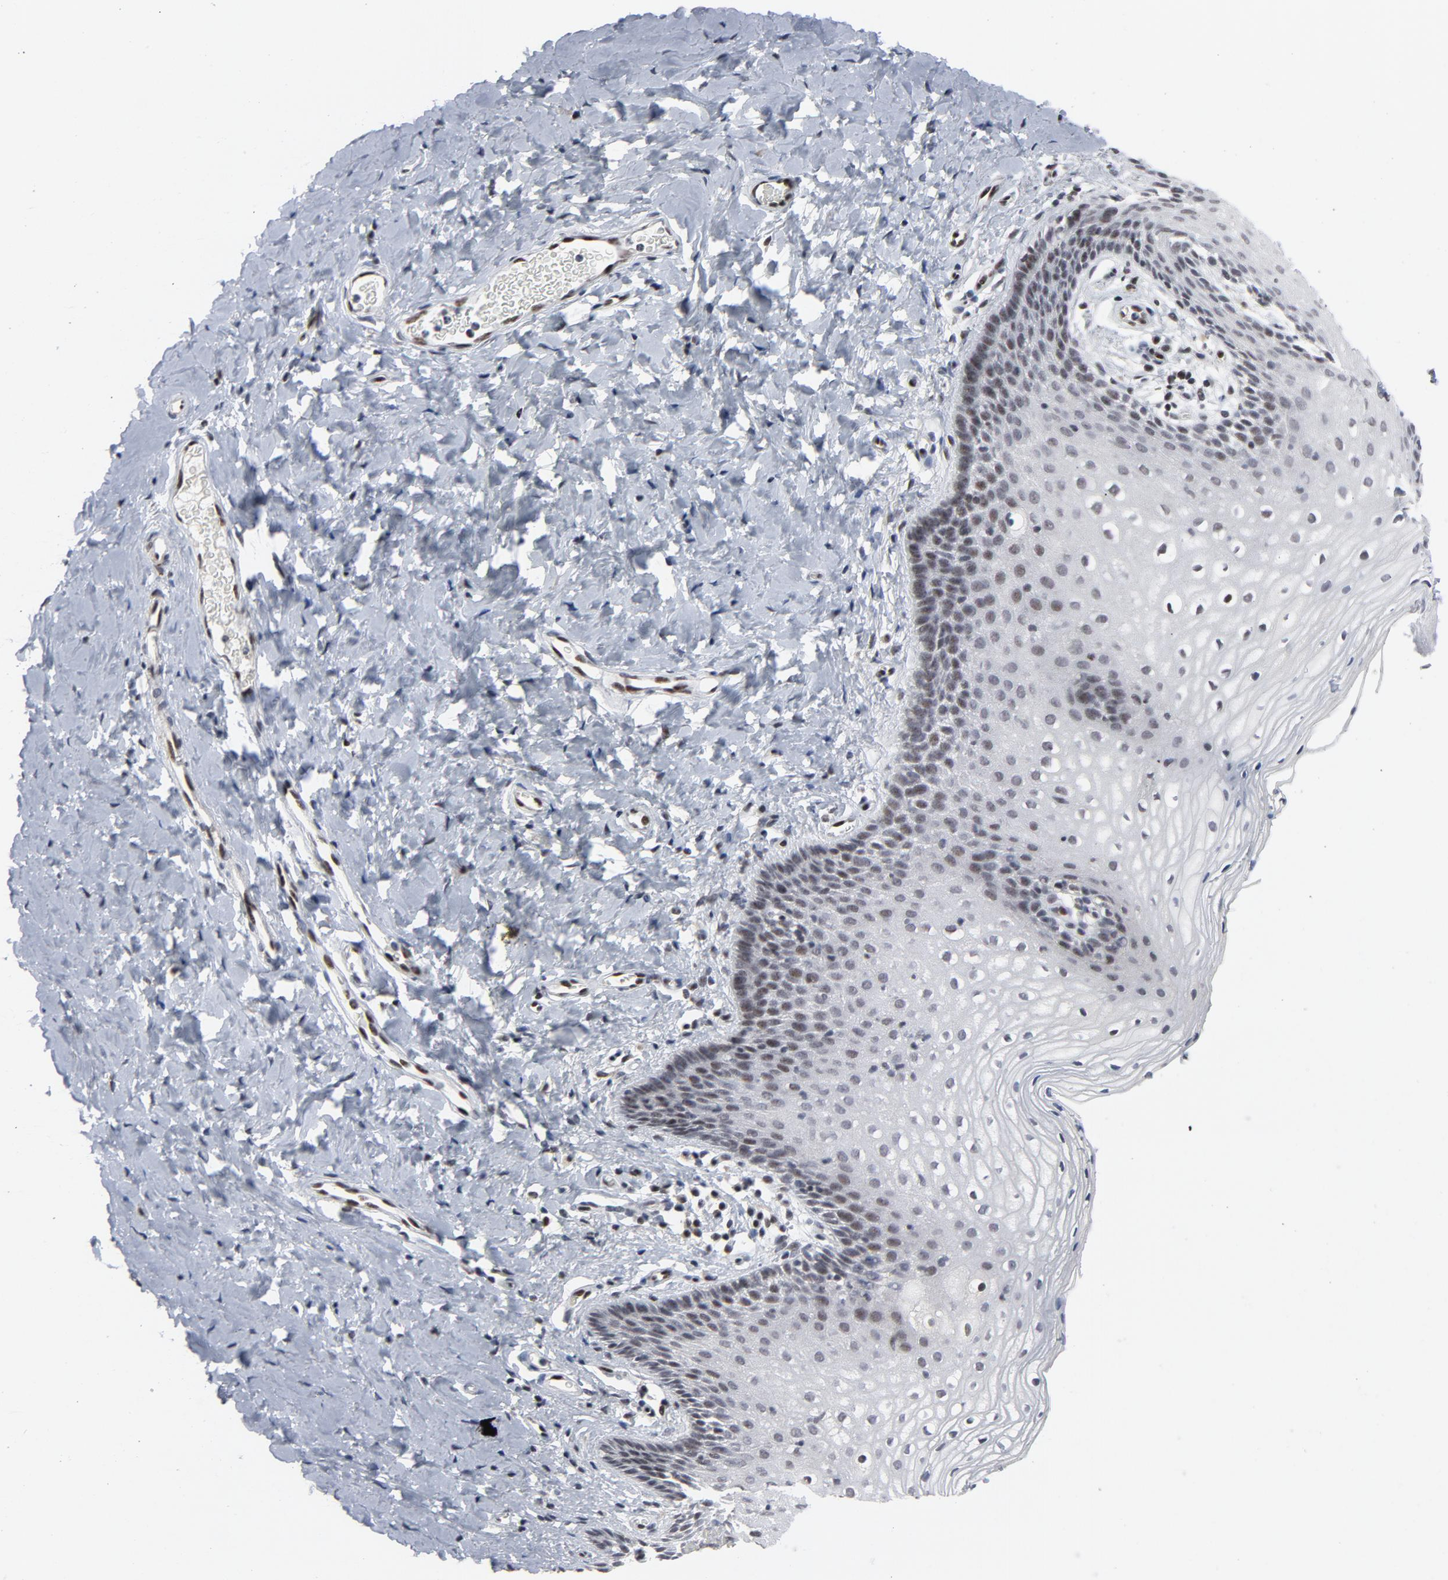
{"staining": {"intensity": "weak", "quantity": "<25%", "location": "nuclear"}, "tissue": "vagina", "cell_type": "Squamous epithelial cells", "image_type": "normal", "snomed": [{"axis": "morphology", "description": "Normal tissue, NOS"}, {"axis": "topography", "description": "Vagina"}], "caption": "IHC photomicrograph of normal vagina: vagina stained with DAB reveals no significant protein staining in squamous epithelial cells.", "gene": "GABPA", "patient": {"sex": "female", "age": 55}}